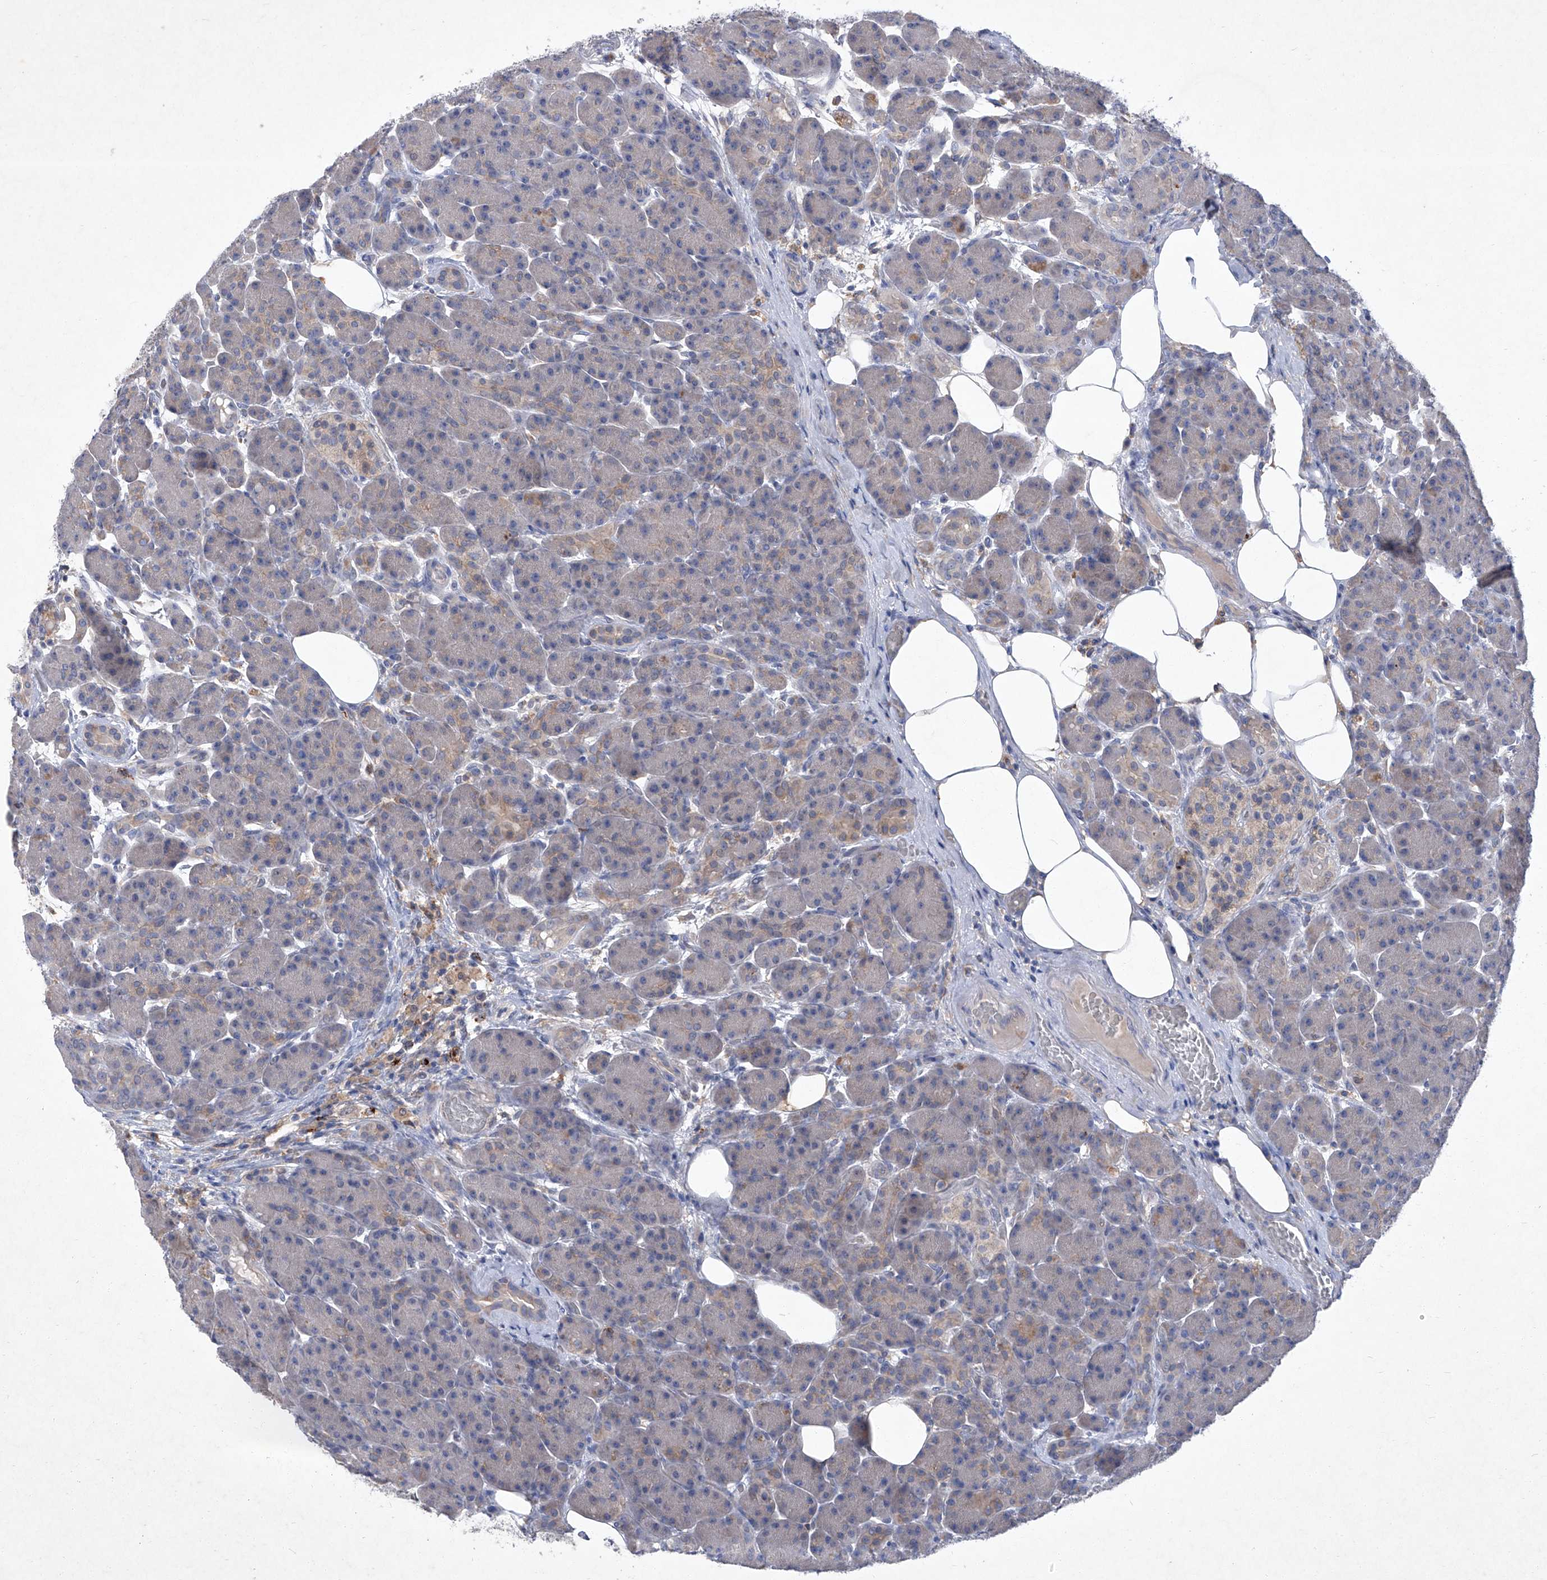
{"staining": {"intensity": "weak", "quantity": "<25%", "location": "cytoplasmic/membranous"}, "tissue": "pancreas", "cell_type": "Exocrine glandular cells", "image_type": "normal", "snomed": [{"axis": "morphology", "description": "Normal tissue, NOS"}, {"axis": "topography", "description": "Pancreas"}], "caption": "The image reveals no significant expression in exocrine glandular cells of pancreas. Brightfield microscopy of immunohistochemistry stained with DAB (3,3'-diaminobenzidine) (brown) and hematoxylin (blue), captured at high magnification.", "gene": "SBK2", "patient": {"sex": "male", "age": 63}}